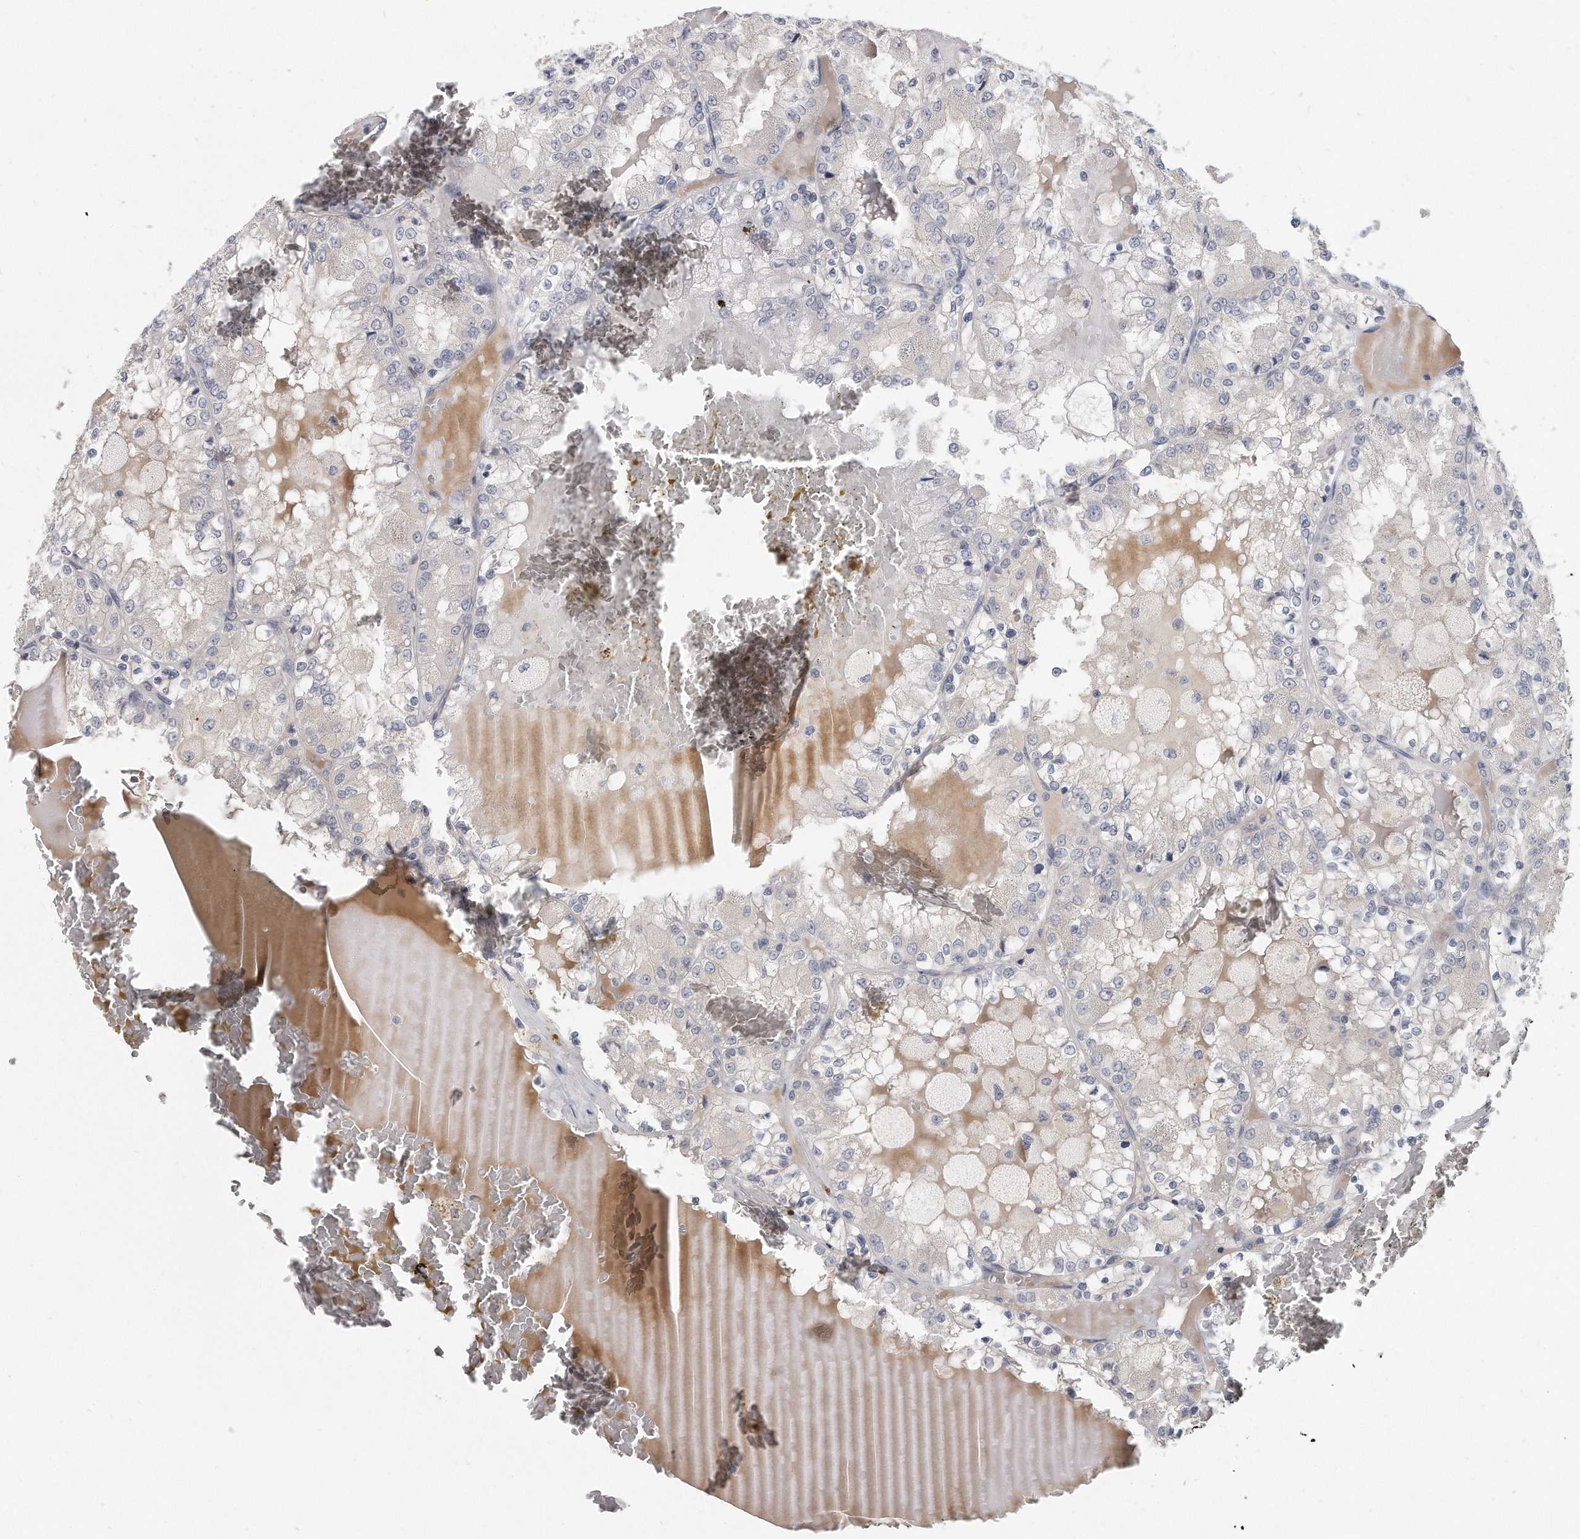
{"staining": {"intensity": "weak", "quantity": "<25%", "location": "cytoplasmic/membranous"}, "tissue": "renal cancer", "cell_type": "Tumor cells", "image_type": "cancer", "snomed": [{"axis": "morphology", "description": "Adenocarcinoma, NOS"}, {"axis": "topography", "description": "Kidney"}], "caption": "Tumor cells show no significant protein staining in renal cancer.", "gene": "KLHL7", "patient": {"sex": "female", "age": 56}}